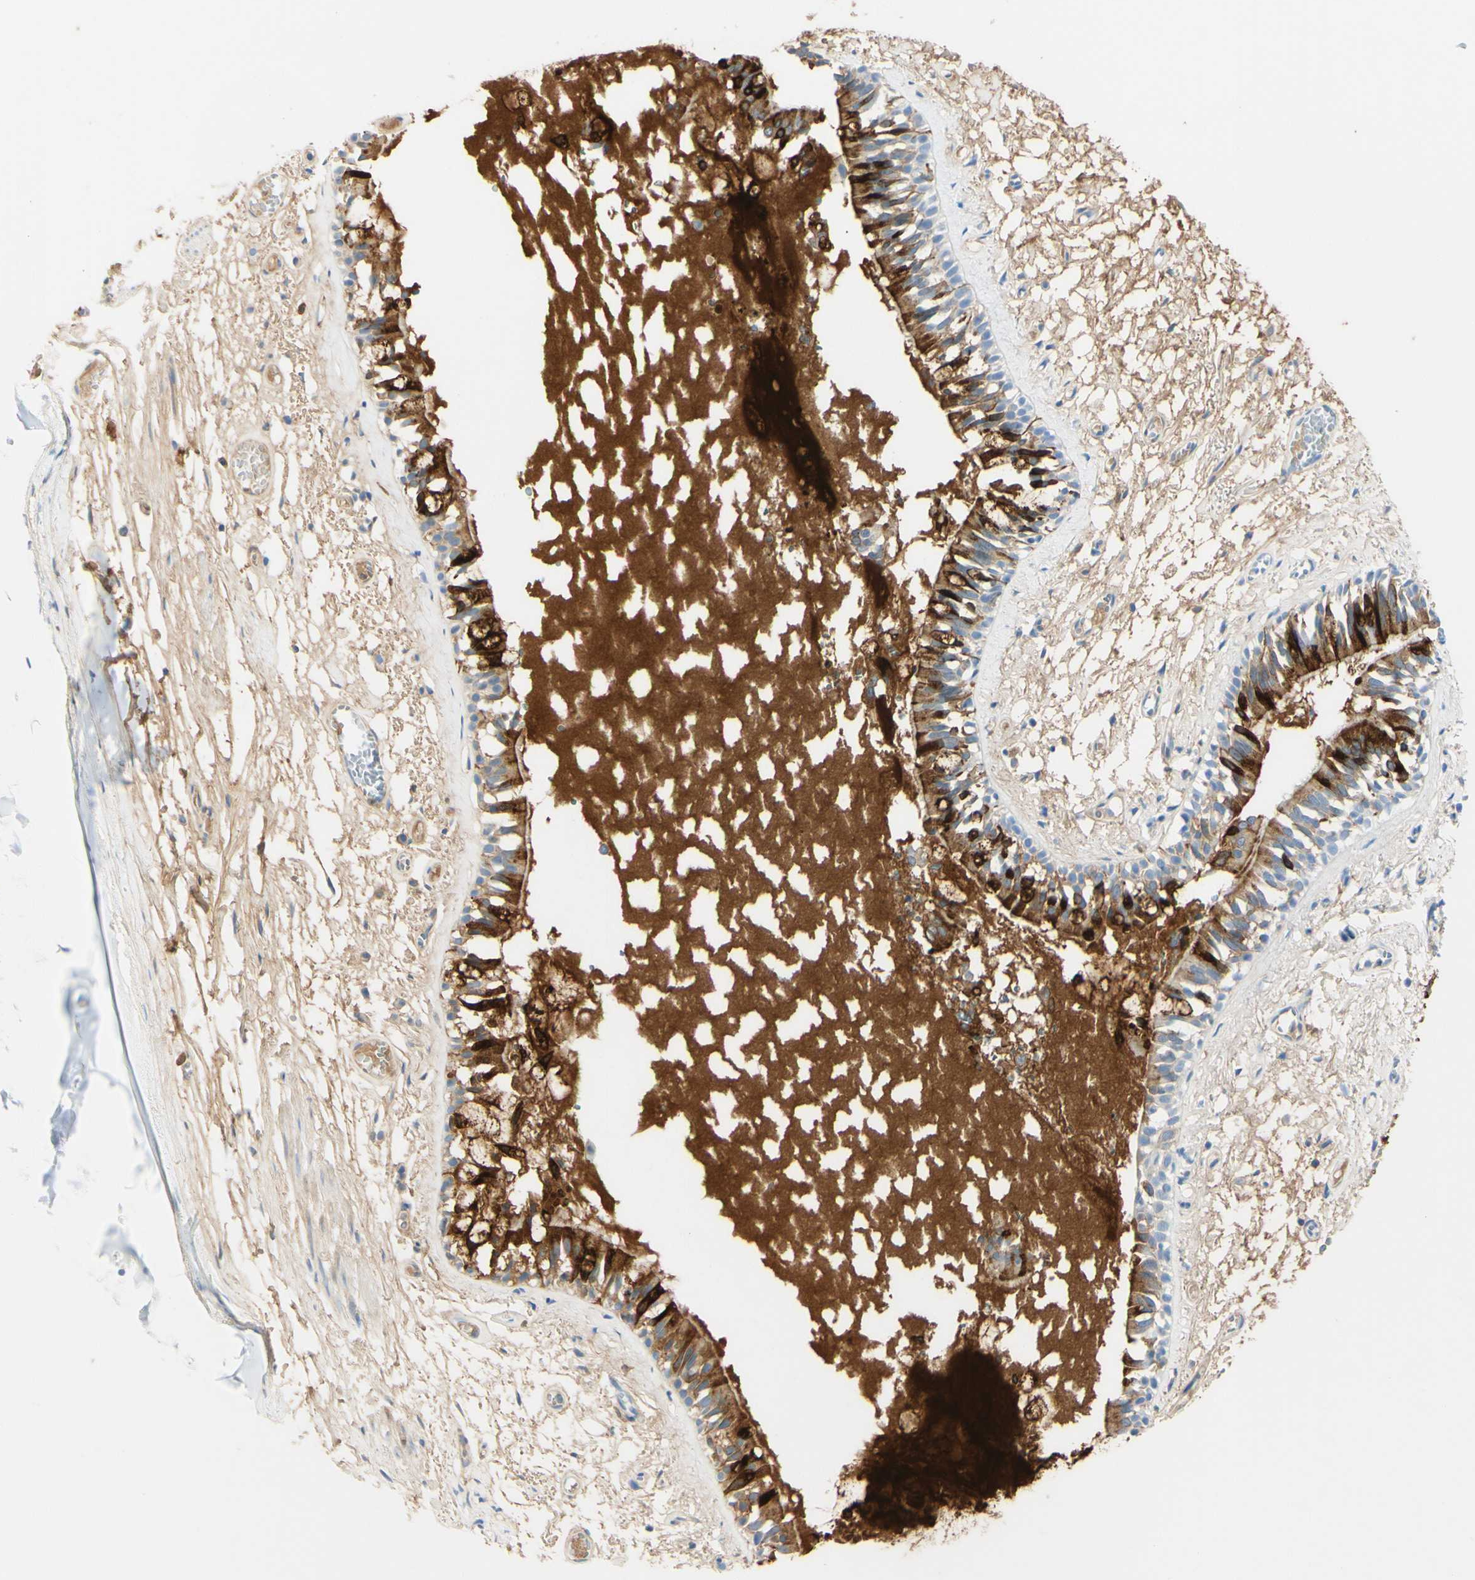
{"staining": {"intensity": "strong", "quantity": ">75%", "location": "cytoplasmic/membranous"}, "tissue": "bronchus", "cell_type": "Respiratory epithelial cells", "image_type": "normal", "snomed": [{"axis": "morphology", "description": "Normal tissue, NOS"}, {"axis": "morphology", "description": "Inflammation, NOS"}, {"axis": "topography", "description": "Cartilage tissue"}, {"axis": "topography", "description": "Lung"}], "caption": "Respiratory epithelial cells demonstrate high levels of strong cytoplasmic/membranous positivity in about >75% of cells in unremarkable bronchus. (IHC, brightfield microscopy, high magnification).", "gene": "PIGR", "patient": {"sex": "male", "age": 71}}